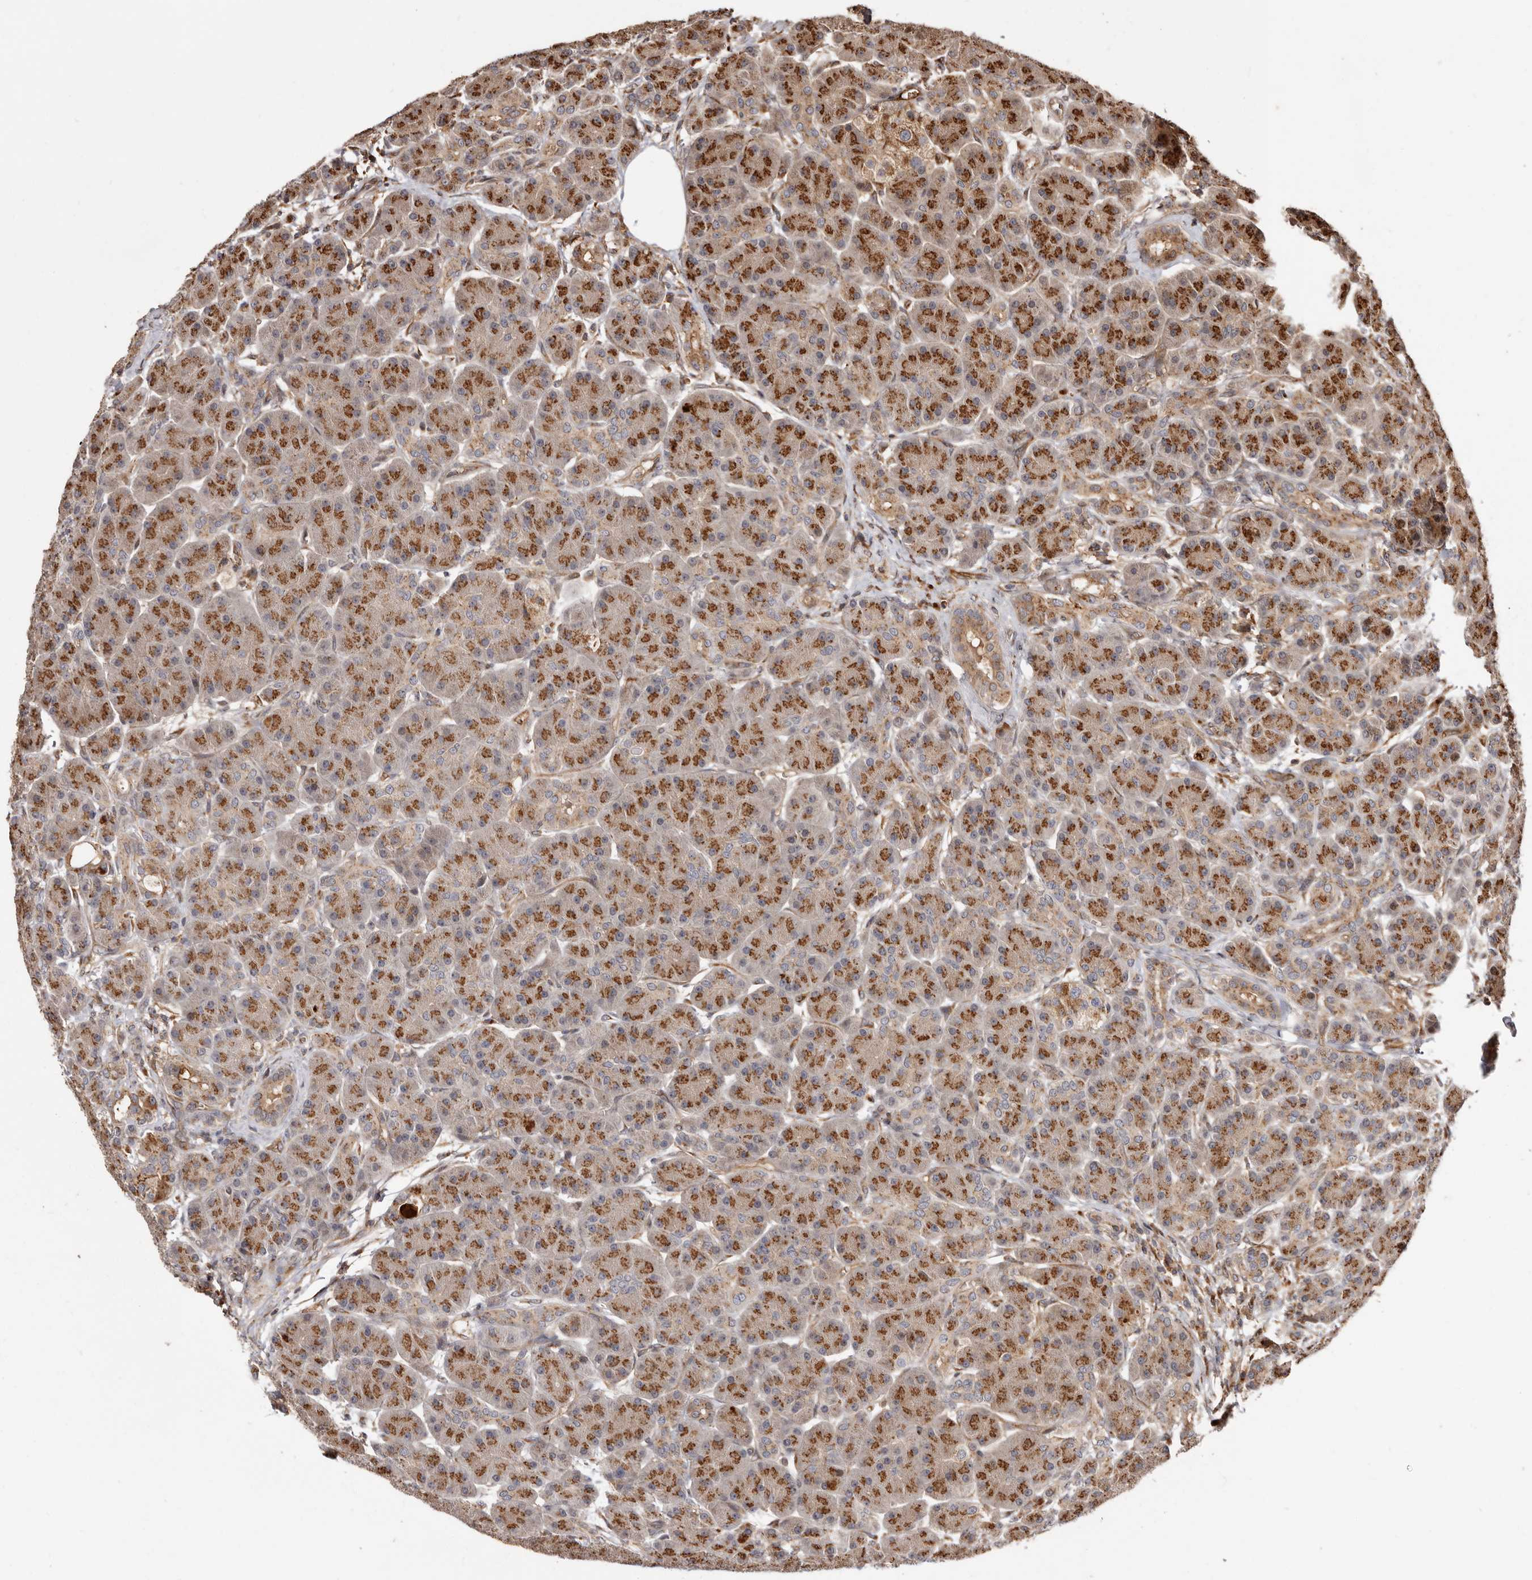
{"staining": {"intensity": "strong", "quantity": "25%-75%", "location": "cytoplasmic/membranous"}, "tissue": "pancreas", "cell_type": "Exocrine glandular cells", "image_type": "normal", "snomed": [{"axis": "morphology", "description": "Normal tissue, NOS"}, {"axis": "topography", "description": "Pancreas"}], "caption": "Strong cytoplasmic/membranous protein positivity is seen in approximately 25%-75% of exocrine glandular cells in pancreas.", "gene": "GPR27", "patient": {"sex": "male", "age": 63}}